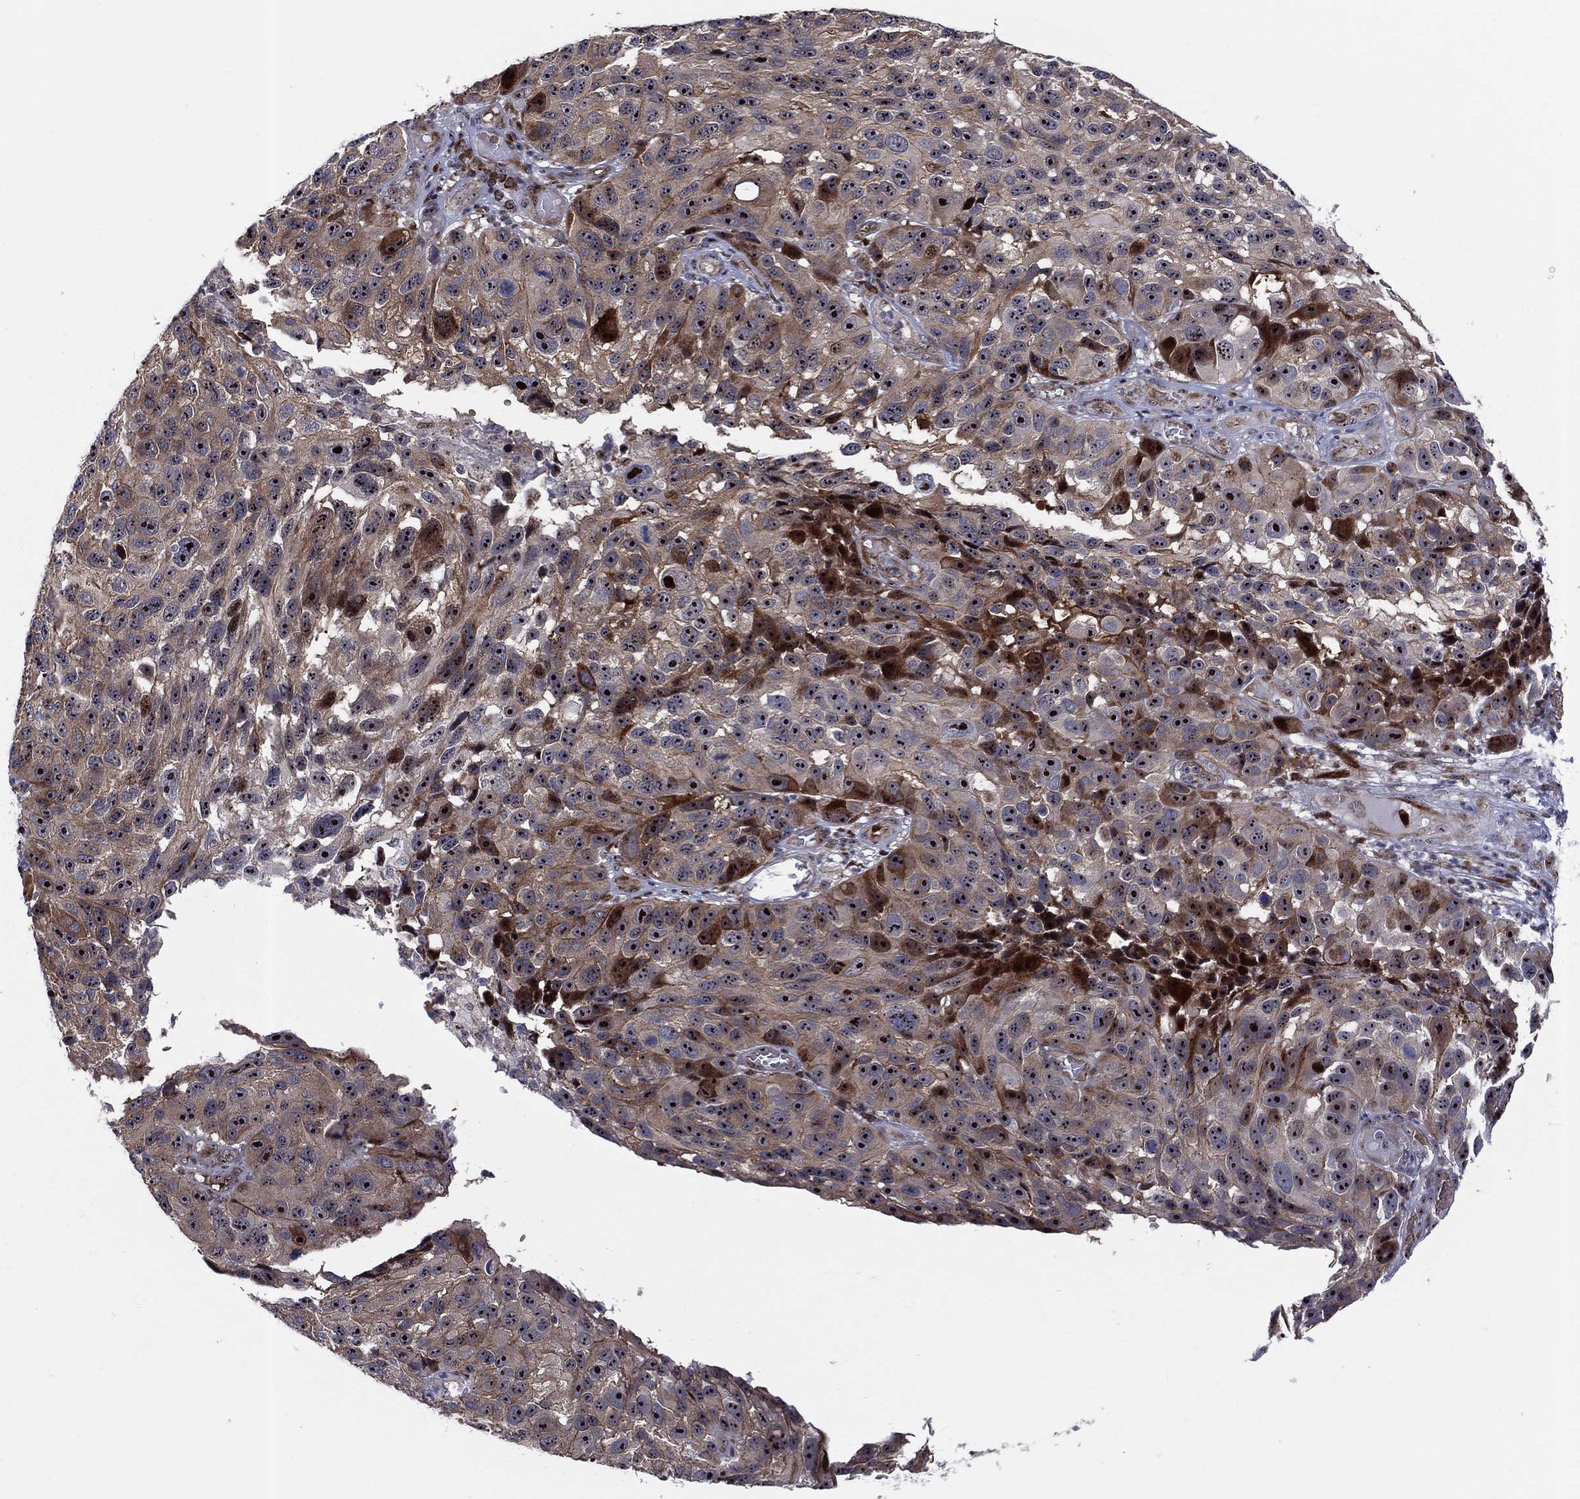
{"staining": {"intensity": "strong", "quantity": "25%-75%", "location": "cytoplasmic/membranous,nuclear"}, "tissue": "melanoma", "cell_type": "Tumor cells", "image_type": "cancer", "snomed": [{"axis": "morphology", "description": "Malignant melanoma, NOS"}, {"axis": "topography", "description": "Skin"}], "caption": "Immunohistochemical staining of melanoma exhibits high levels of strong cytoplasmic/membranous and nuclear protein staining in approximately 25%-75% of tumor cells.", "gene": "VHL", "patient": {"sex": "male", "age": 53}}